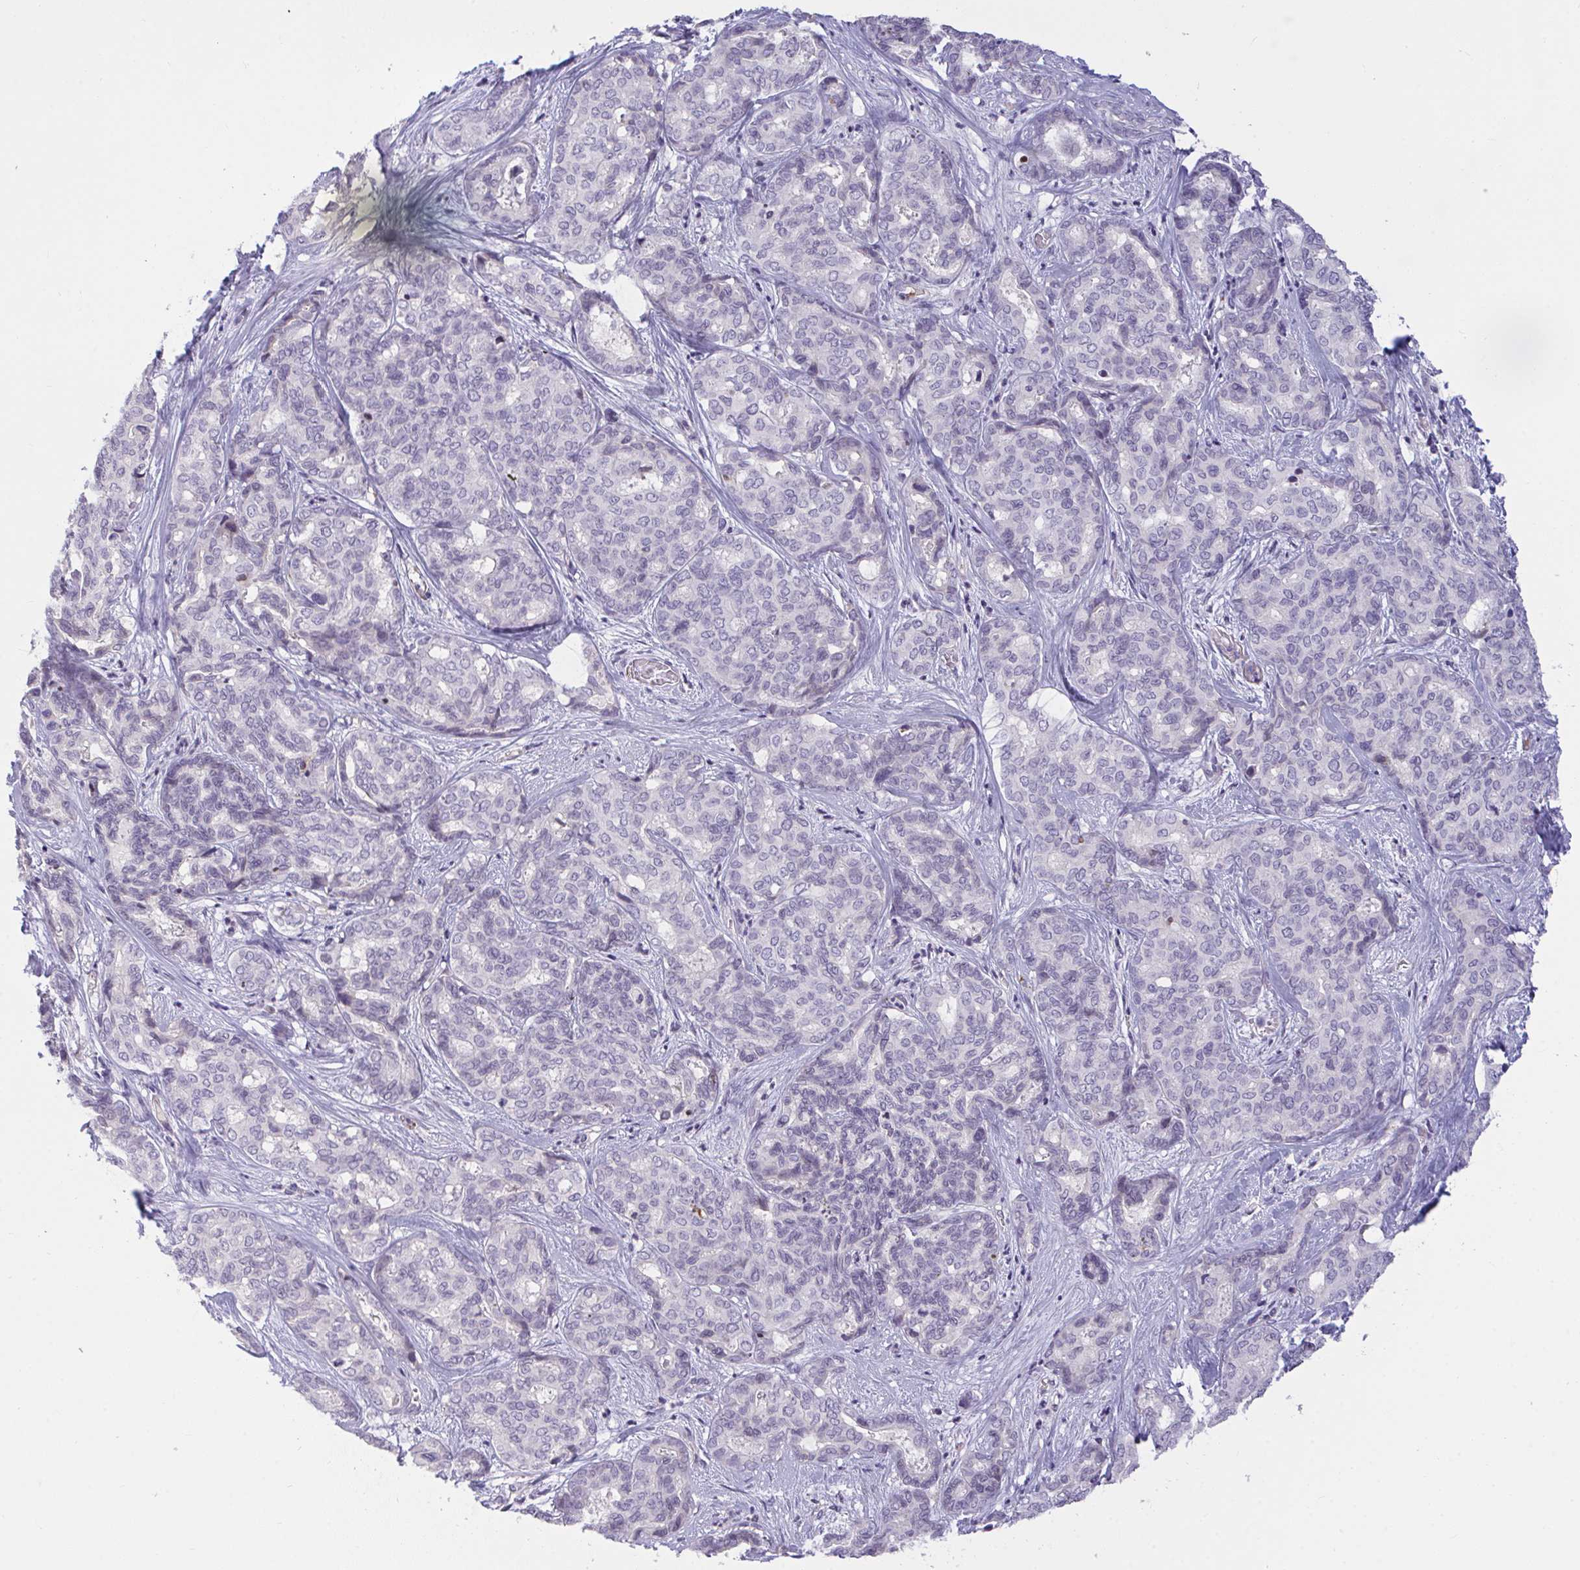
{"staining": {"intensity": "negative", "quantity": "none", "location": "none"}, "tissue": "liver cancer", "cell_type": "Tumor cells", "image_type": "cancer", "snomed": [{"axis": "morphology", "description": "Cholangiocarcinoma"}, {"axis": "topography", "description": "Liver"}], "caption": "Protein analysis of cholangiocarcinoma (liver) shows no significant positivity in tumor cells.", "gene": "SEMA6B", "patient": {"sex": "female", "age": 64}}